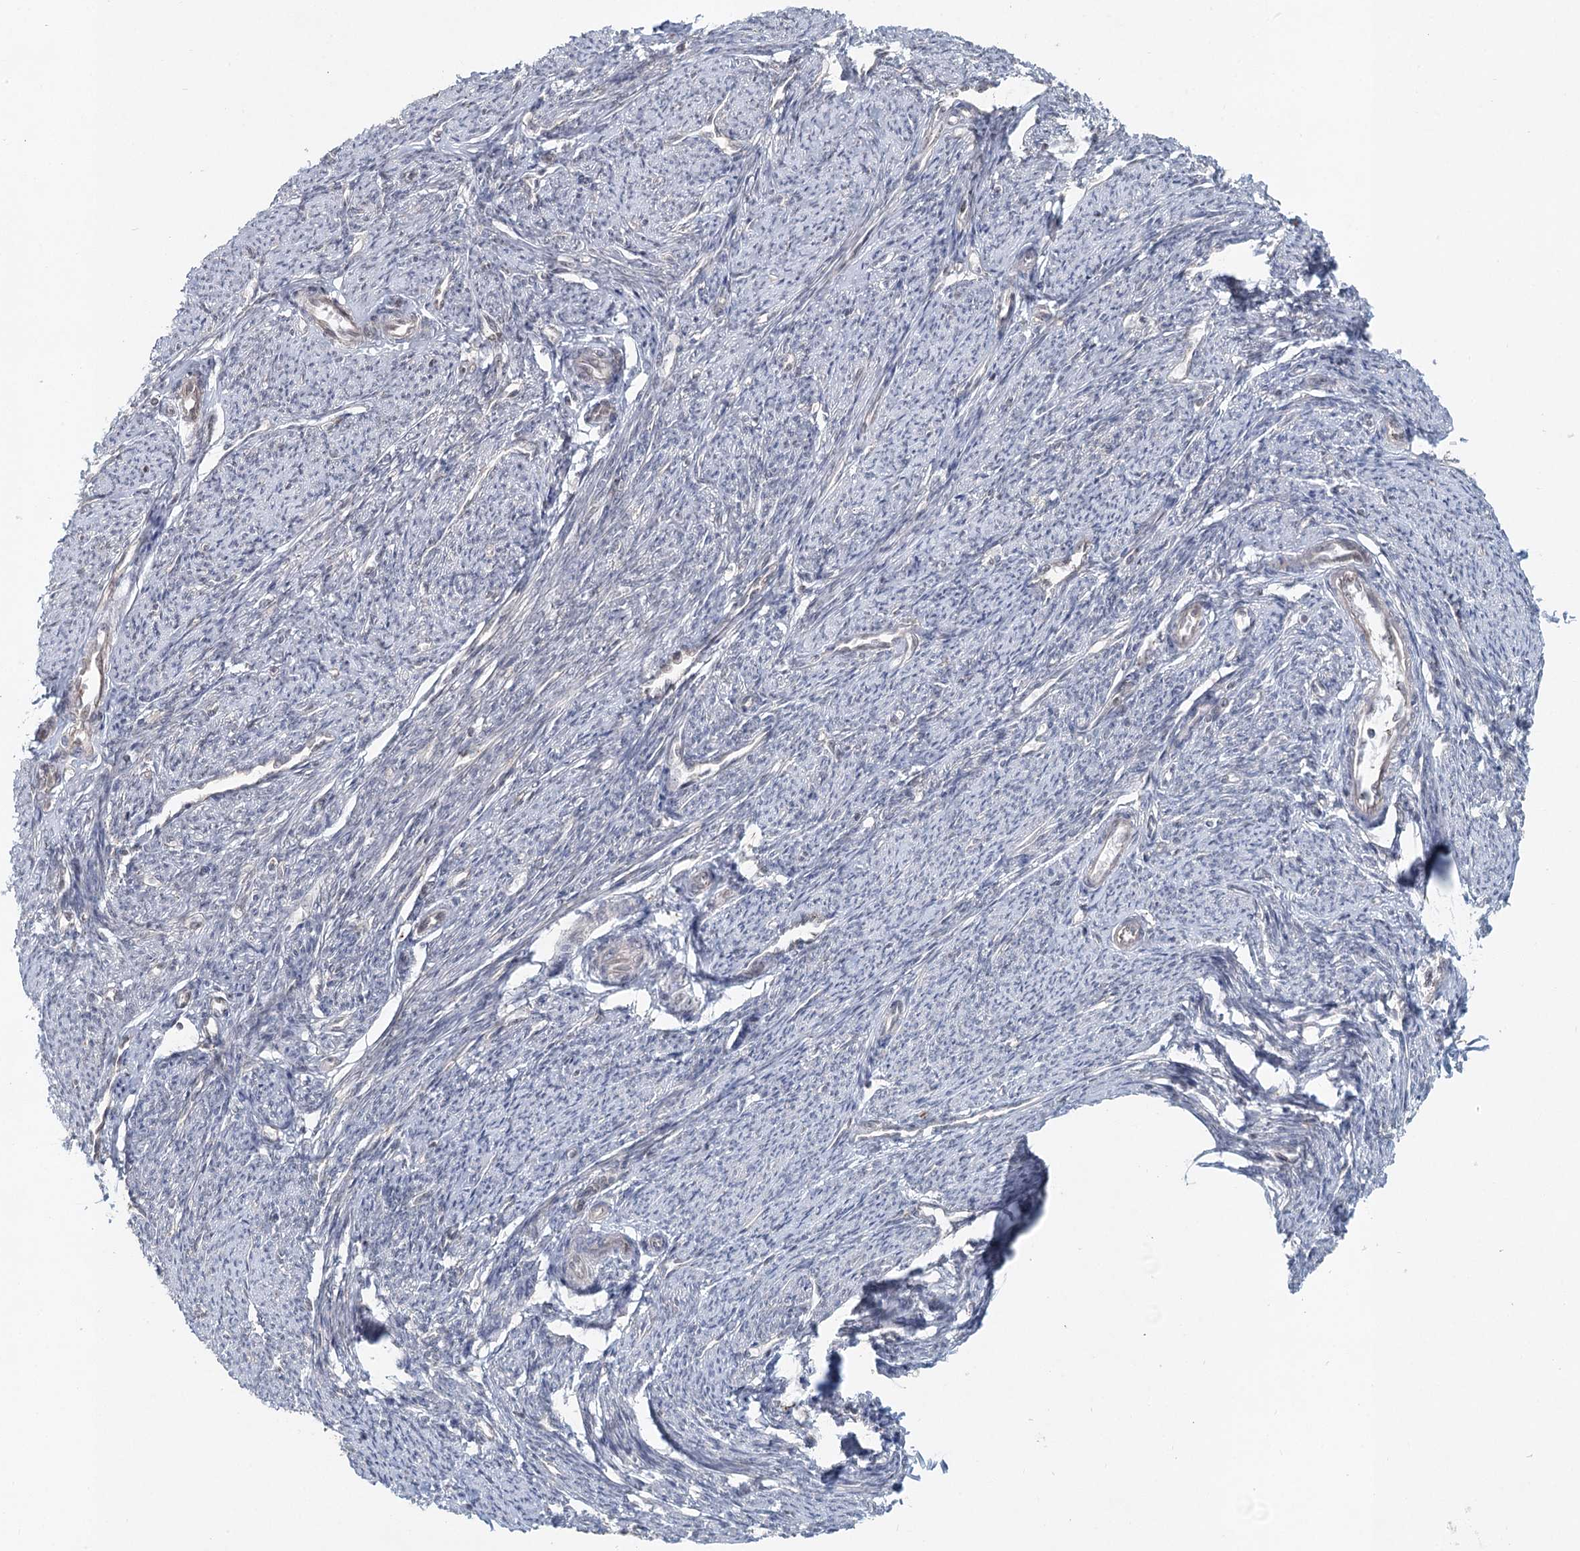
{"staining": {"intensity": "strong", "quantity": "<25%", "location": "nuclear"}, "tissue": "smooth muscle", "cell_type": "Smooth muscle cells", "image_type": "normal", "snomed": [{"axis": "morphology", "description": "Normal tissue, NOS"}, {"axis": "topography", "description": "Smooth muscle"}, {"axis": "topography", "description": "Uterus"}], "caption": "IHC histopathology image of benign smooth muscle stained for a protein (brown), which reveals medium levels of strong nuclear staining in about <25% of smooth muscle cells.", "gene": "GPALPP1", "patient": {"sex": "female", "age": 59}}